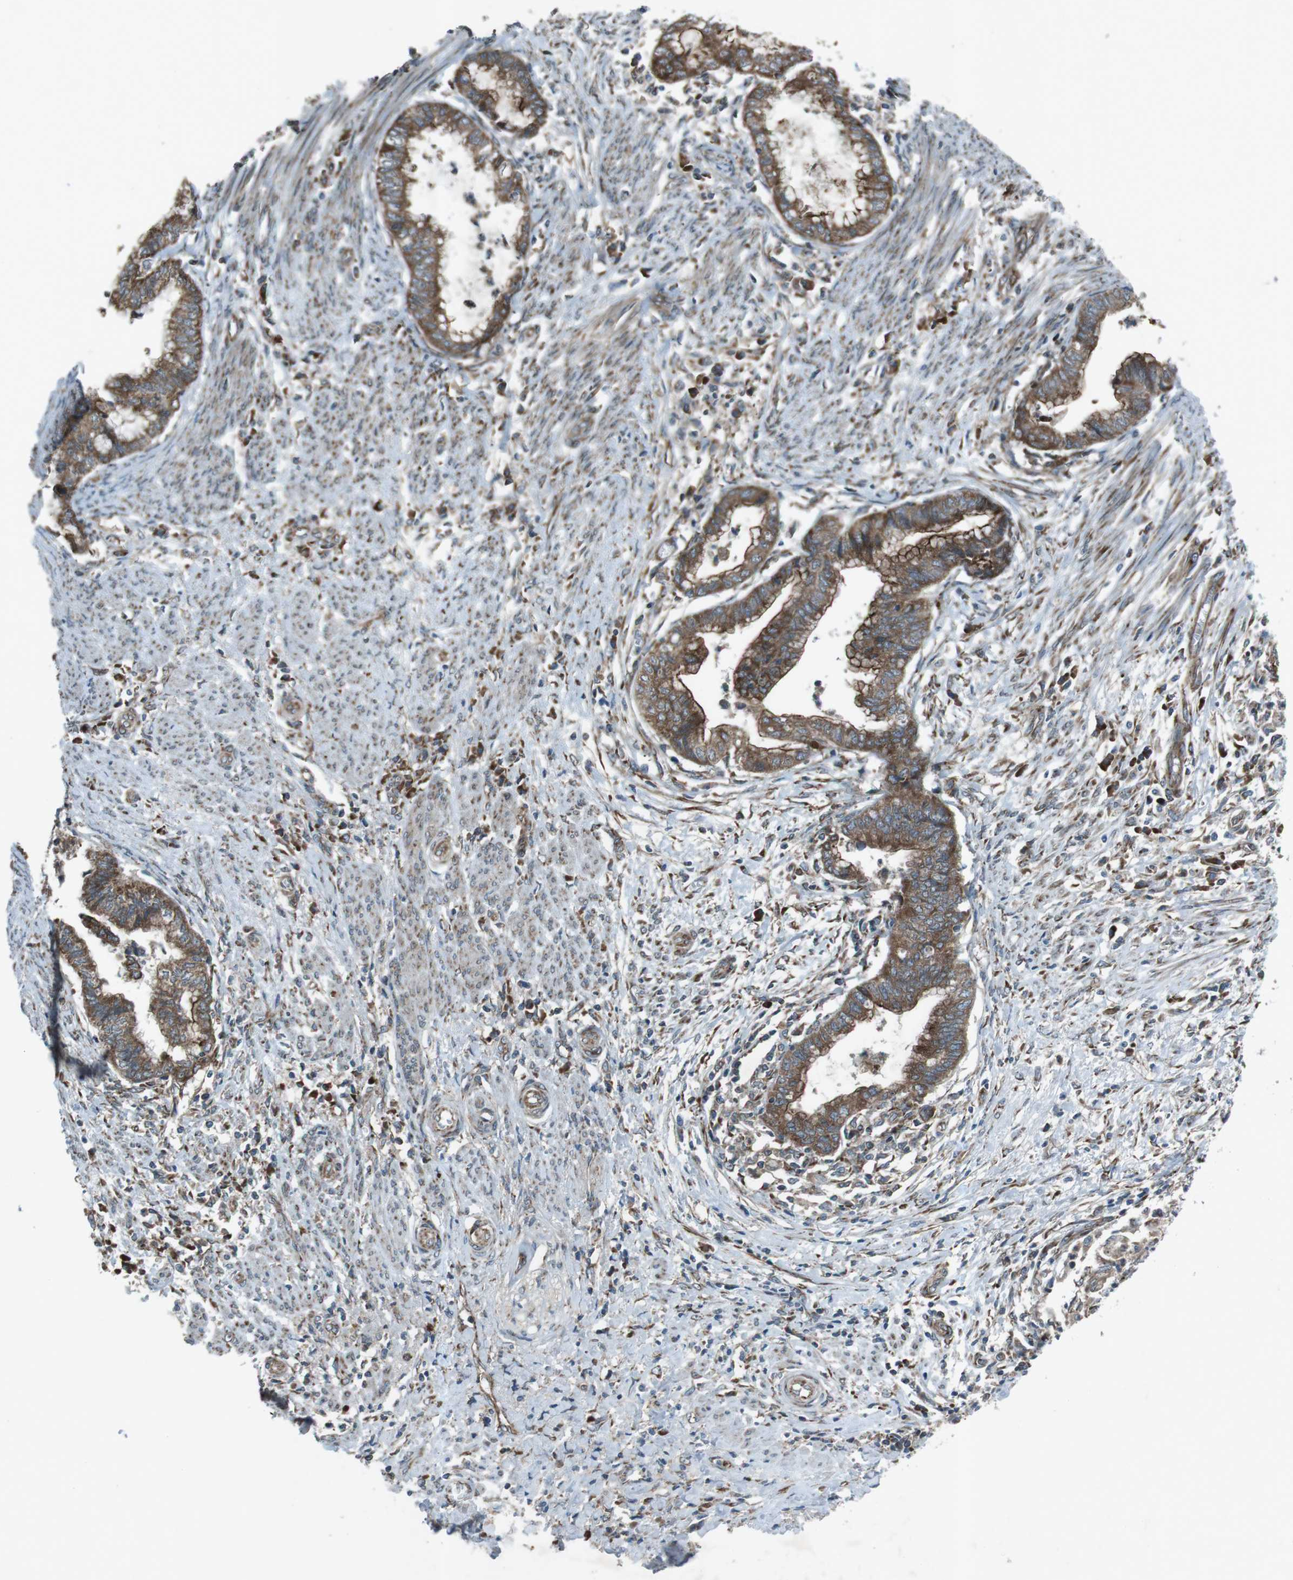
{"staining": {"intensity": "moderate", "quantity": ">75%", "location": "cytoplasmic/membranous"}, "tissue": "endometrial cancer", "cell_type": "Tumor cells", "image_type": "cancer", "snomed": [{"axis": "morphology", "description": "Necrosis, NOS"}, {"axis": "morphology", "description": "Adenocarcinoma, NOS"}, {"axis": "topography", "description": "Endometrium"}], "caption": "Protein expression analysis of endometrial cancer (adenocarcinoma) shows moderate cytoplasmic/membranous expression in approximately >75% of tumor cells. (DAB (3,3'-diaminobenzidine) = brown stain, brightfield microscopy at high magnification).", "gene": "SLC41A1", "patient": {"sex": "female", "age": 79}}